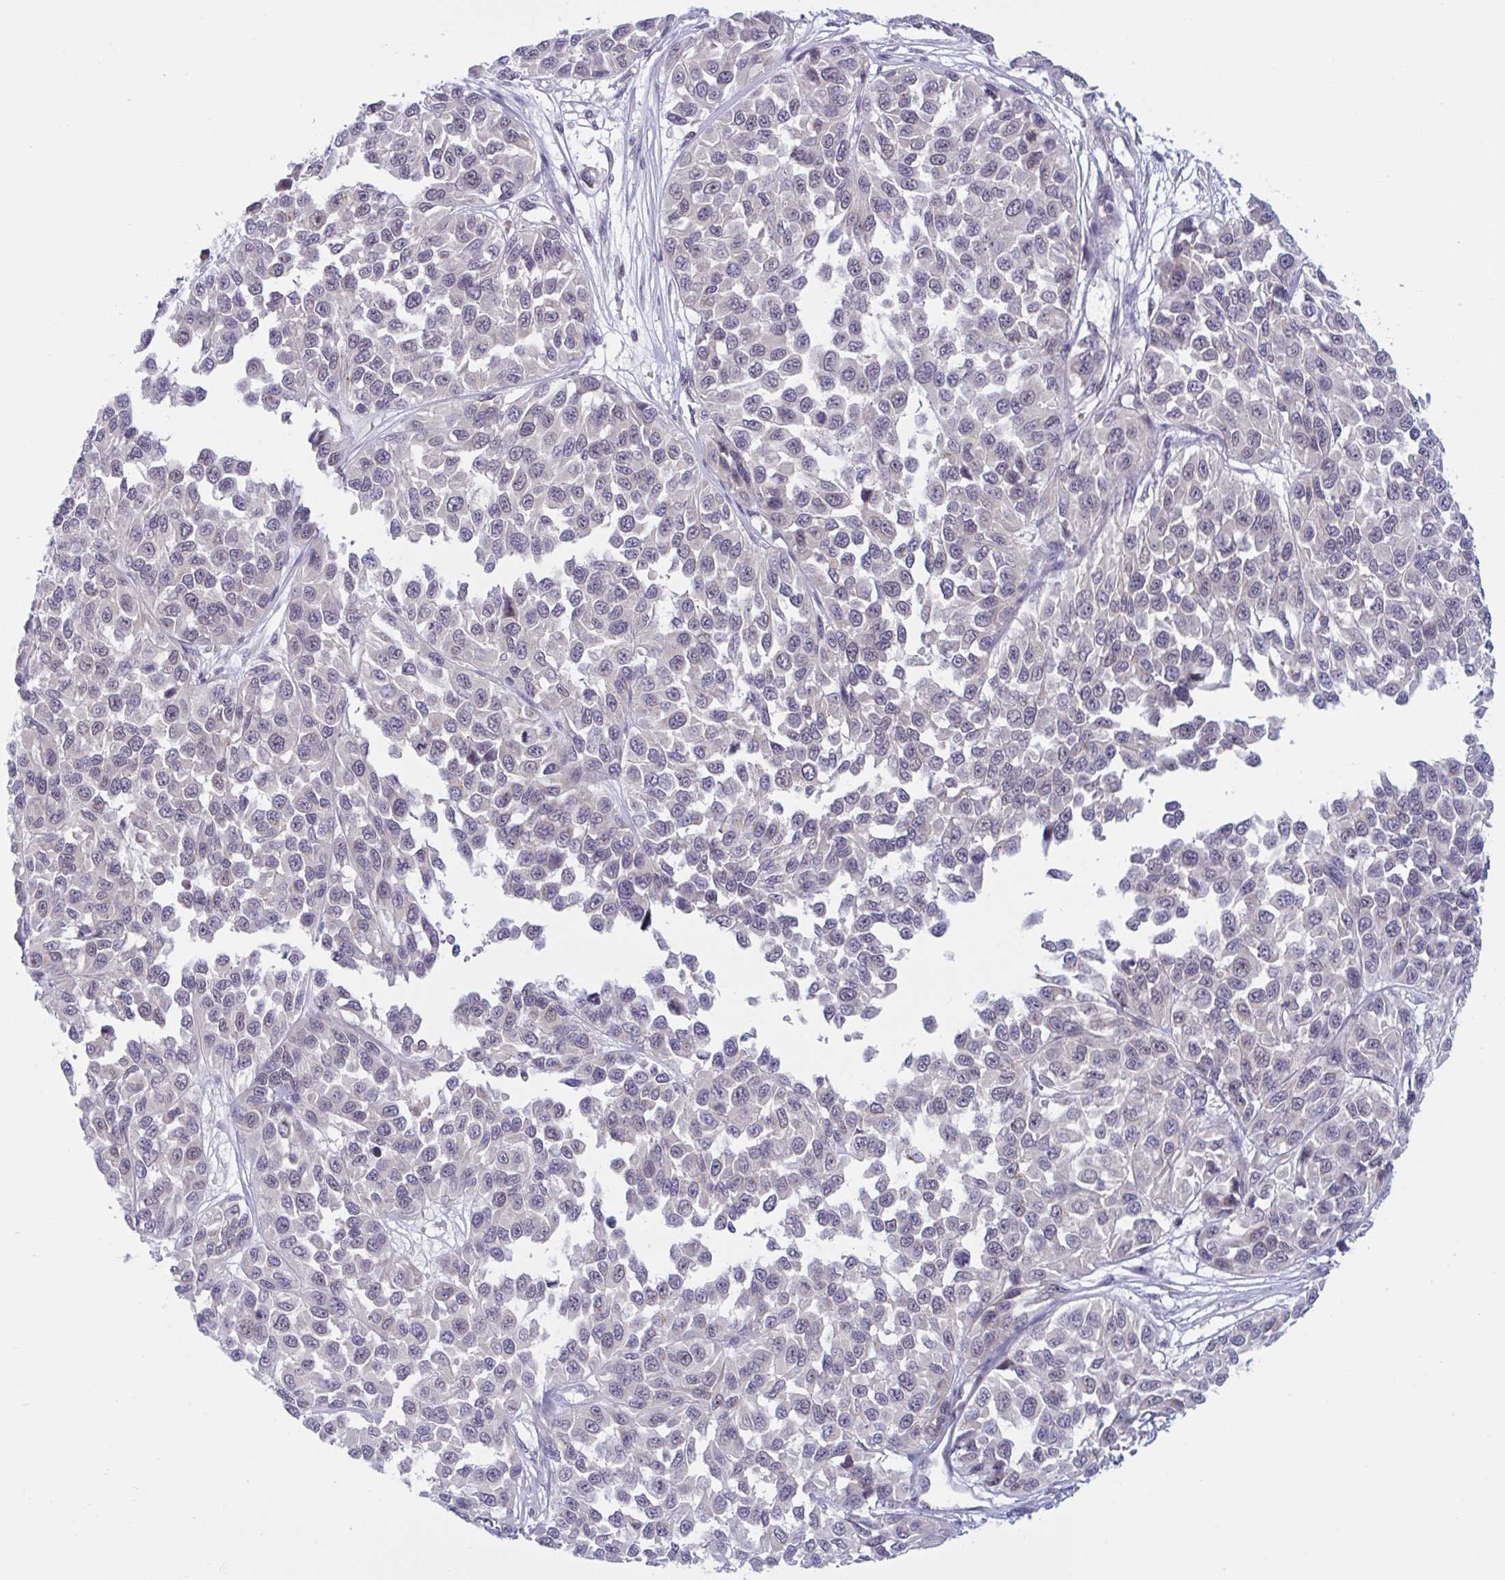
{"staining": {"intensity": "negative", "quantity": "none", "location": "none"}, "tissue": "melanoma", "cell_type": "Tumor cells", "image_type": "cancer", "snomed": [{"axis": "morphology", "description": "Malignant melanoma, NOS"}, {"axis": "topography", "description": "Skin"}], "caption": "An immunohistochemistry micrograph of melanoma is shown. There is no staining in tumor cells of melanoma.", "gene": "SNX11", "patient": {"sex": "male", "age": 62}}